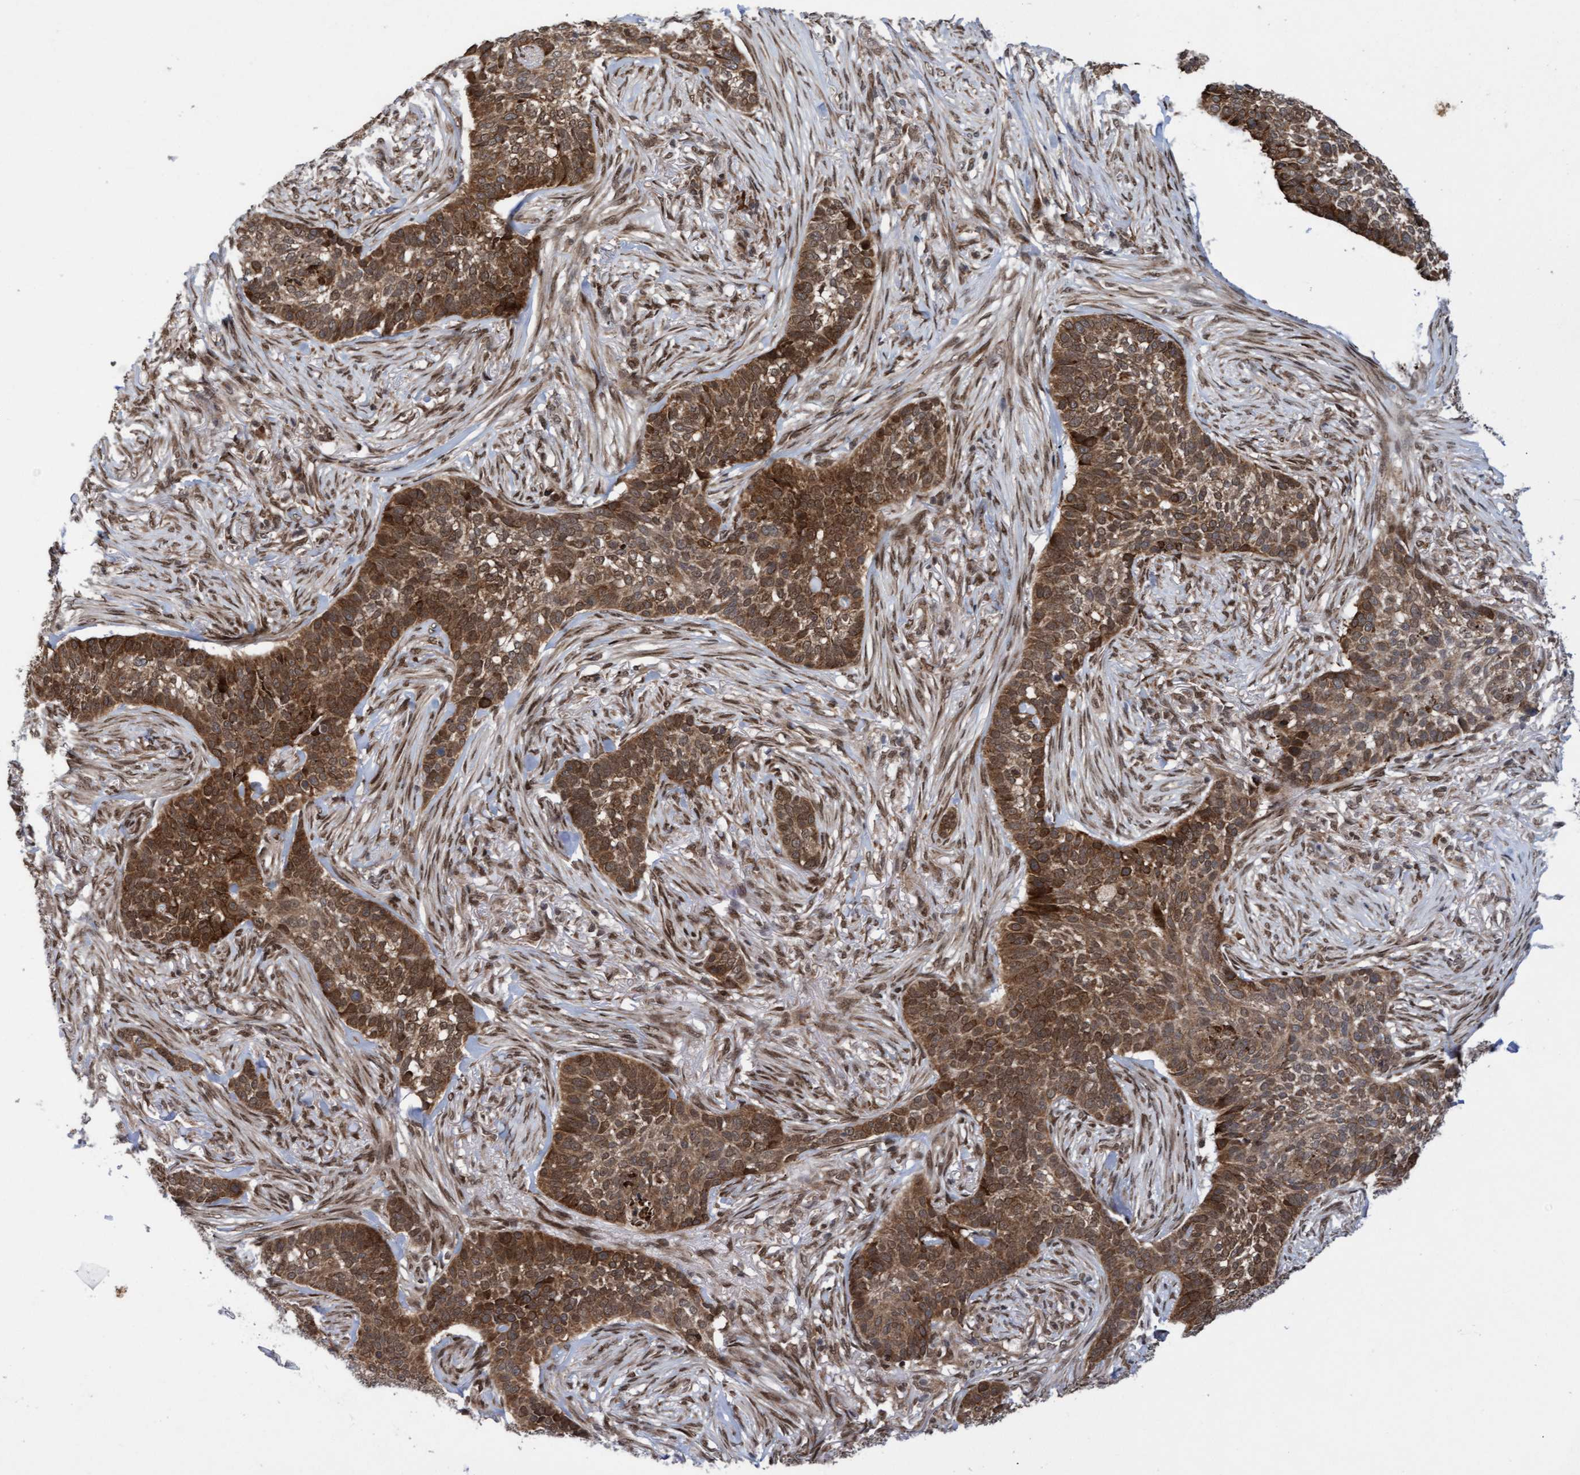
{"staining": {"intensity": "moderate", "quantity": ">75%", "location": "cytoplasmic/membranous,nuclear"}, "tissue": "skin cancer", "cell_type": "Tumor cells", "image_type": "cancer", "snomed": [{"axis": "morphology", "description": "Basal cell carcinoma"}, {"axis": "topography", "description": "Skin"}], "caption": "The image demonstrates immunohistochemical staining of skin basal cell carcinoma. There is moderate cytoplasmic/membranous and nuclear positivity is present in about >75% of tumor cells.", "gene": "TANC2", "patient": {"sex": "male", "age": 85}}